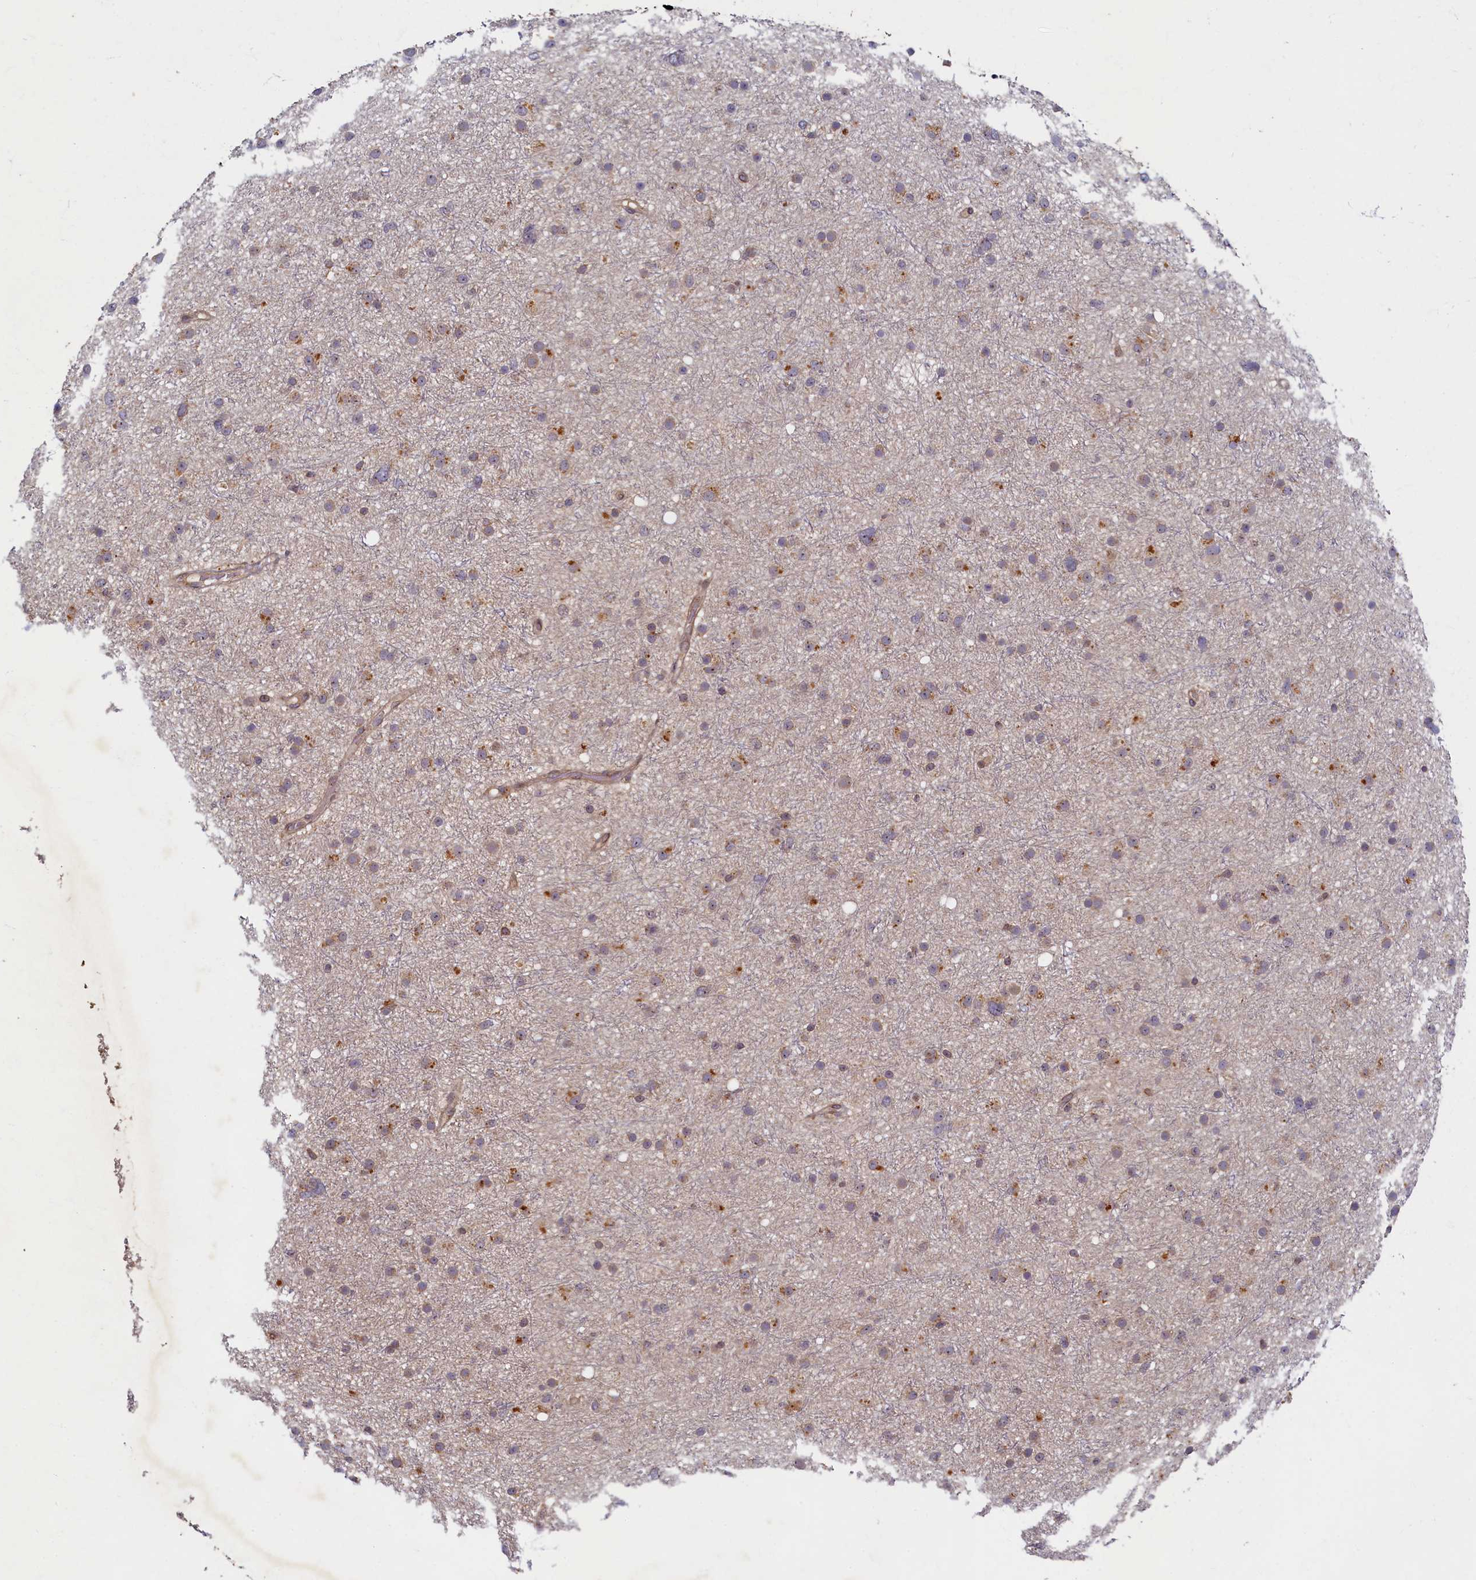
{"staining": {"intensity": "weak", "quantity": "25%-75%", "location": "cytoplasmic/membranous"}, "tissue": "glioma", "cell_type": "Tumor cells", "image_type": "cancer", "snomed": [{"axis": "morphology", "description": "Glioma, malignant, Low grade"}, {"axis": "topography", "description": "Cerebral cortex"}], "caption": "Glioma was stained to show a protein in brown. There is low levels of weak cytoplasmic/membranous expression in about 25%-75% of tumor cells. The staining is performed using DAB brown chromogen to label protein expression. The nuclei are counter-stained blue using hematoxylin.", "gene": "CEP20", "patient": {"sex": "female", "age": 39}}